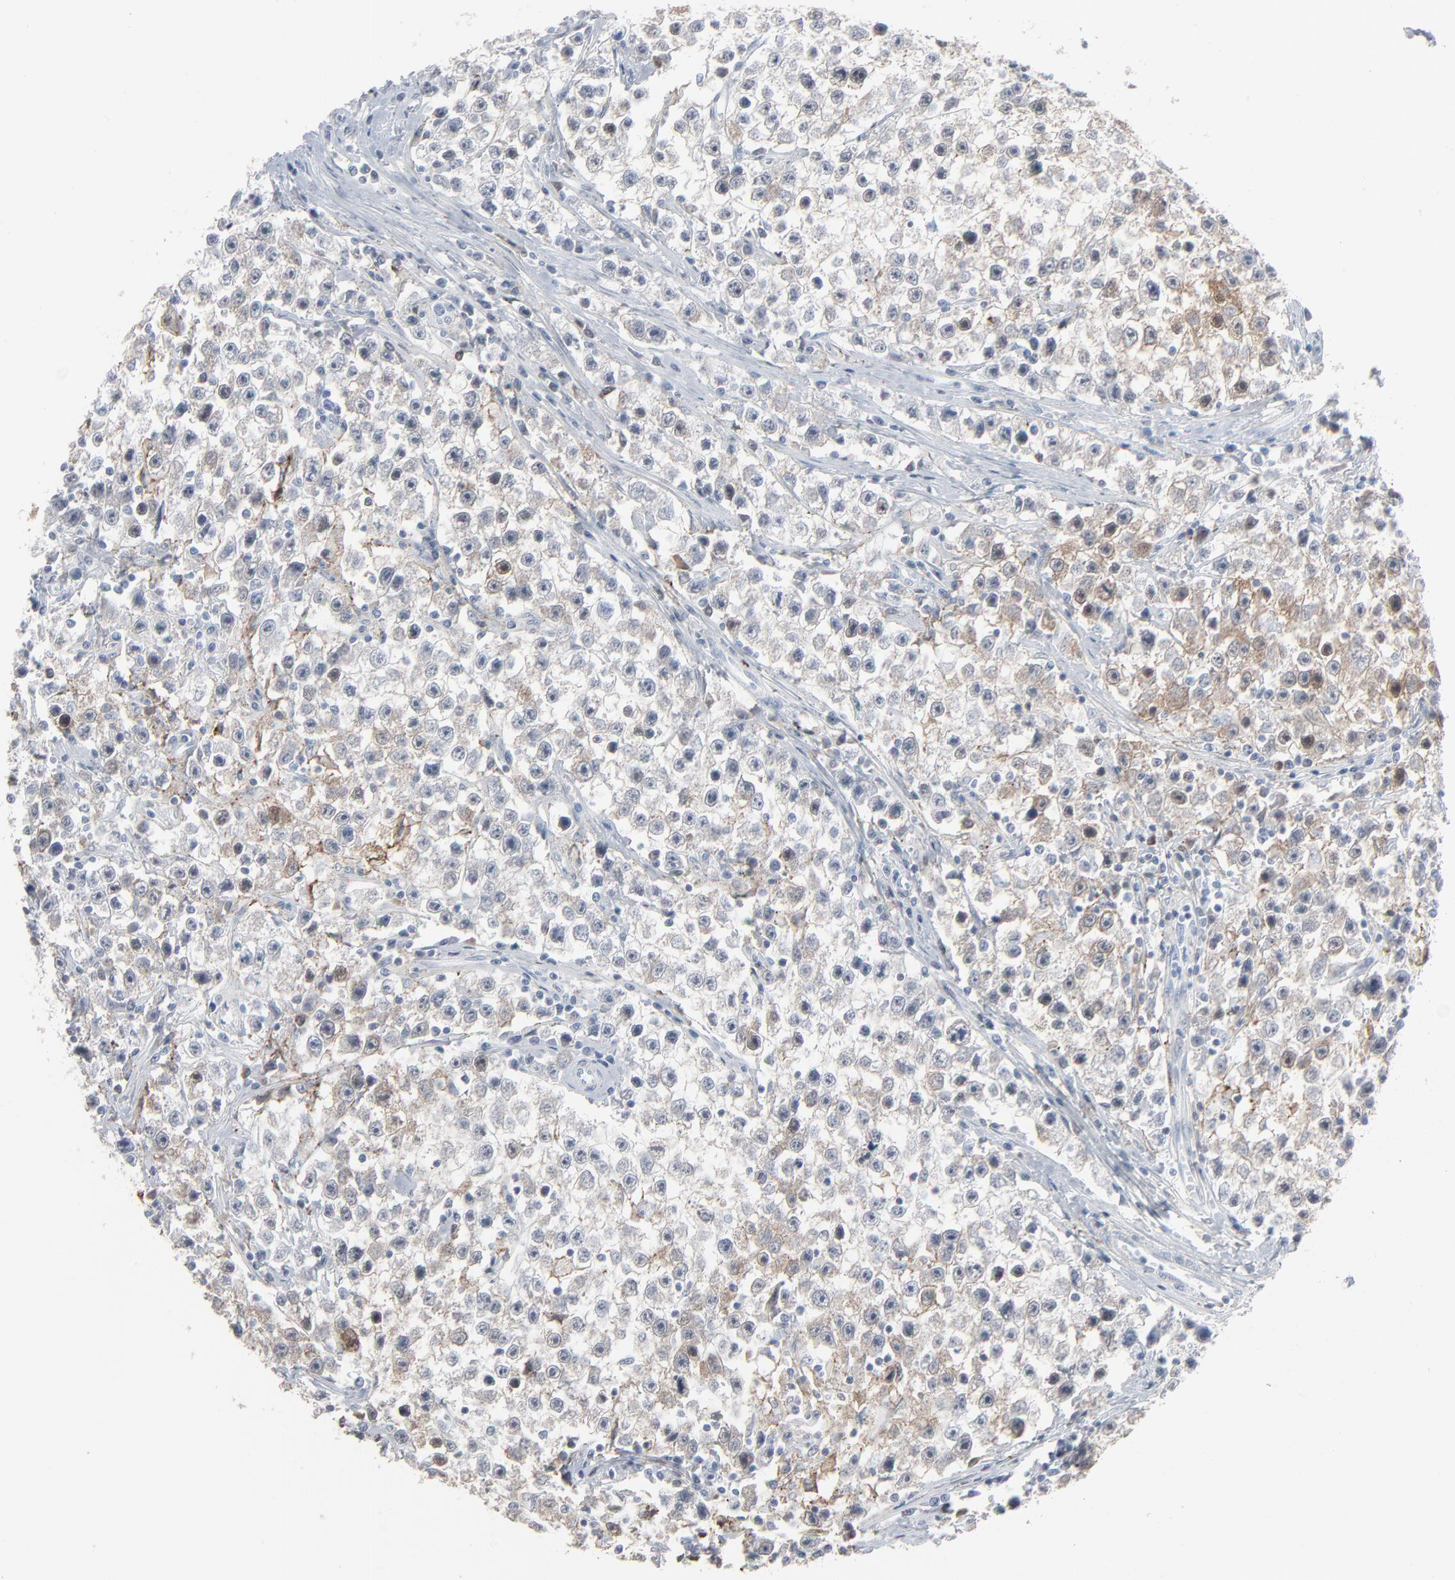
{"staining": {"intensity": "weak", "quantity": "25%-75%", "location": "cytoplasmic/membranous"}, "tissue": "testis cancer", "cell_type": "Tumor cells", "image_type": "cancer", "snomed": [{"axis": "morphology", "description": "Seminoma, NOS"}, {"axis": "topography", "description": "Testis"}], "caption": "Testis cancer tissue exhibits weak cytoplasmic/membranous expression in approximately 25%-75% of tumor cells, visualized by immunohistochemistry.", "gene": "PHGDH", "patient": {"sex": "male", "age": 35}}